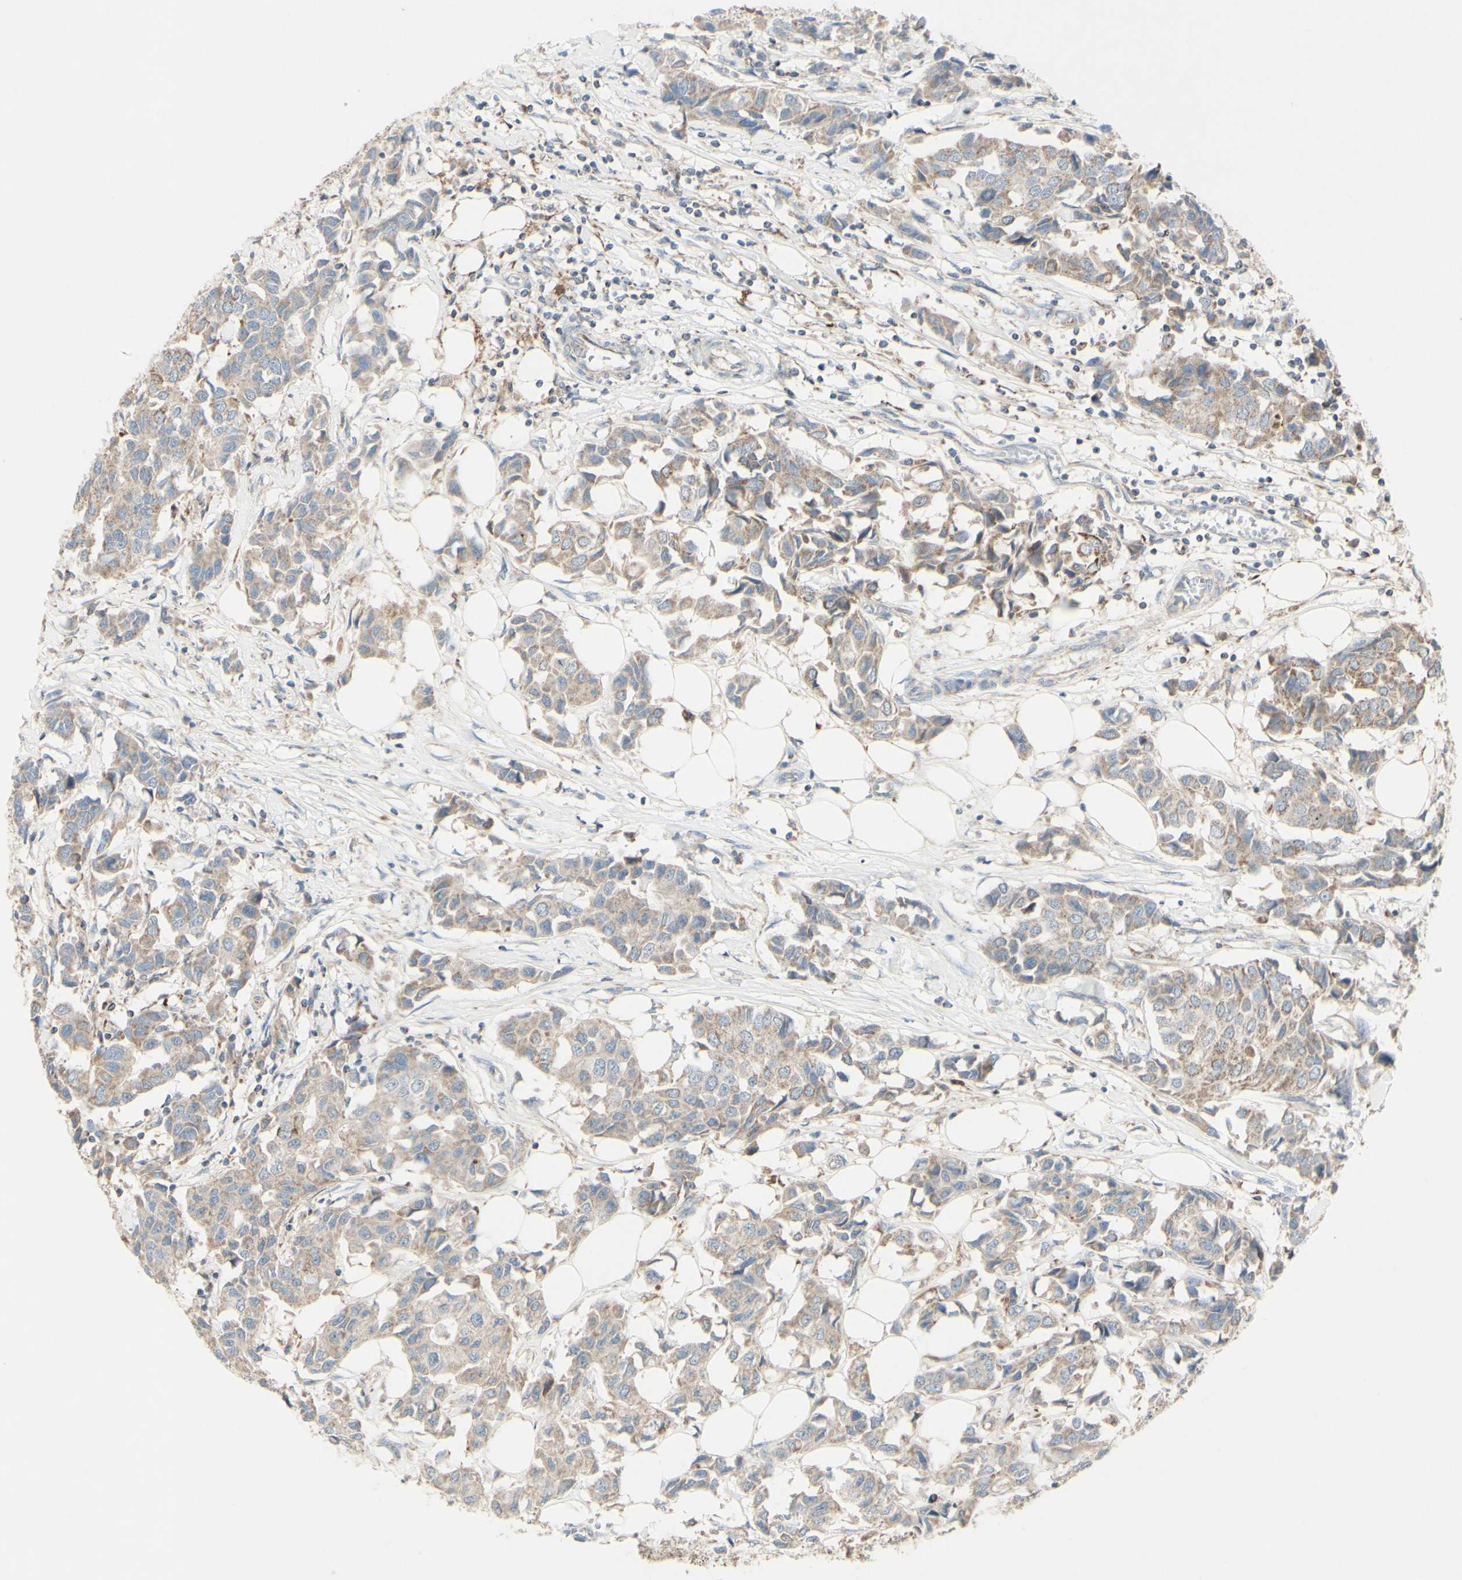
{"staining": {"intensity": "weak", "quantity": ">75%", "location": "cytoplasmic/membranous"}, "tissue": "breast cancer", "cell_type": "Tumor cells", "image_type": "cancer", "snomed": [{"axis": "morphology", "description": "Duct carcinoma"}, {"axis": "topography", "description": "Breast"}], "caption": "Weak cytoplasmic/membranous staining is identified in approximately >75% of tumor cells in breast infiltrating ductal carcinoma.", "gene": "CNTNAP1", "patient": {"sex": "female", "age": 80}}